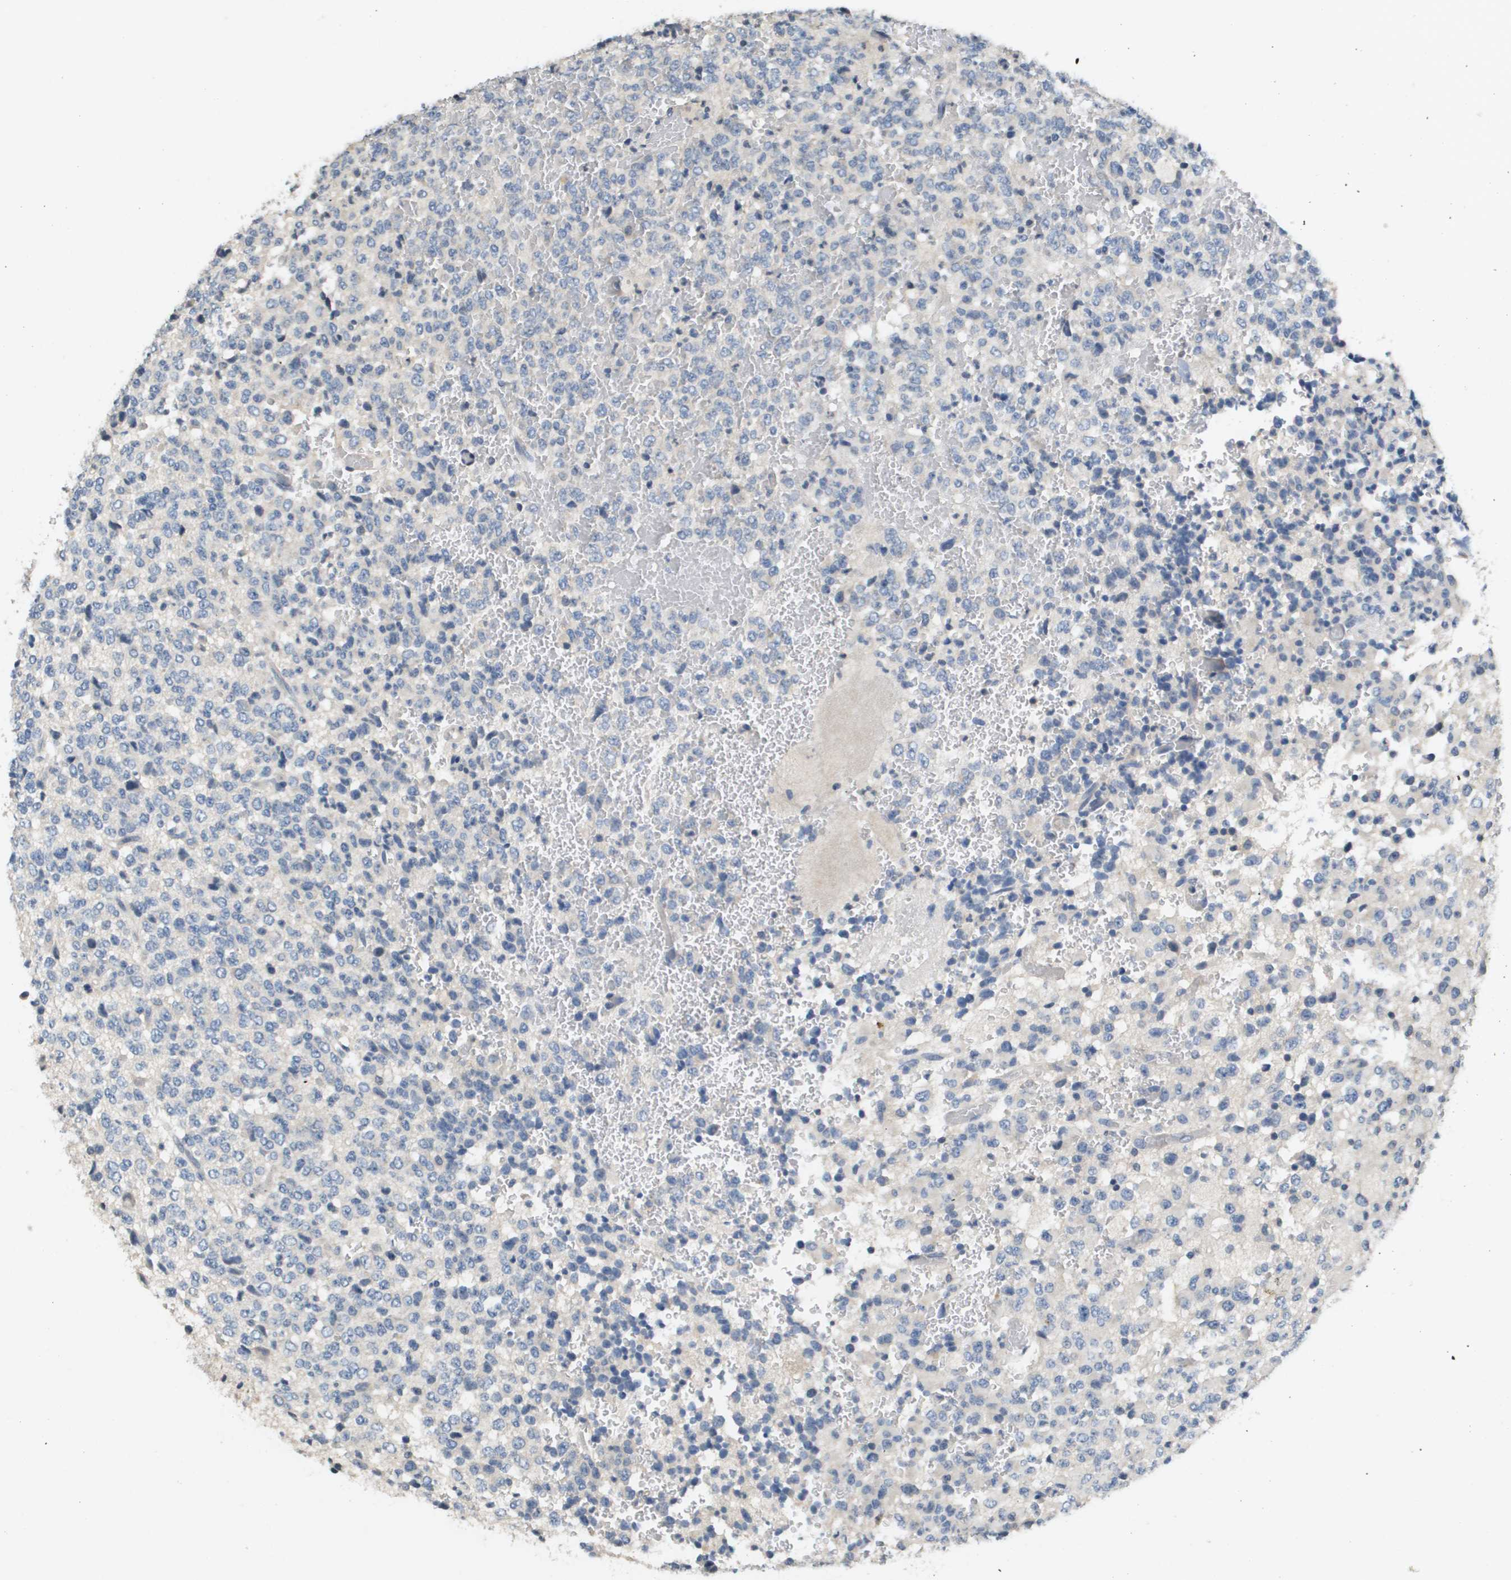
{"staining": {"intensity": "negative", "quantity": "none", "location": "none"}, "tissue": "glioma", "cell_type": "Tumor cells", "image_type": "cancer", "snomed": [{"axis": "morphology", "description": "Glioma, malignant, High grade"}, {"axis": "topography", "description": "pancreas cauda"}], "caption": "The histopathology image exhibits no significant positivity in tumor cells of malignant glioma (high-grade).", "gene": "CAPN11", "patient": {"sex": "male", "age": 60}}